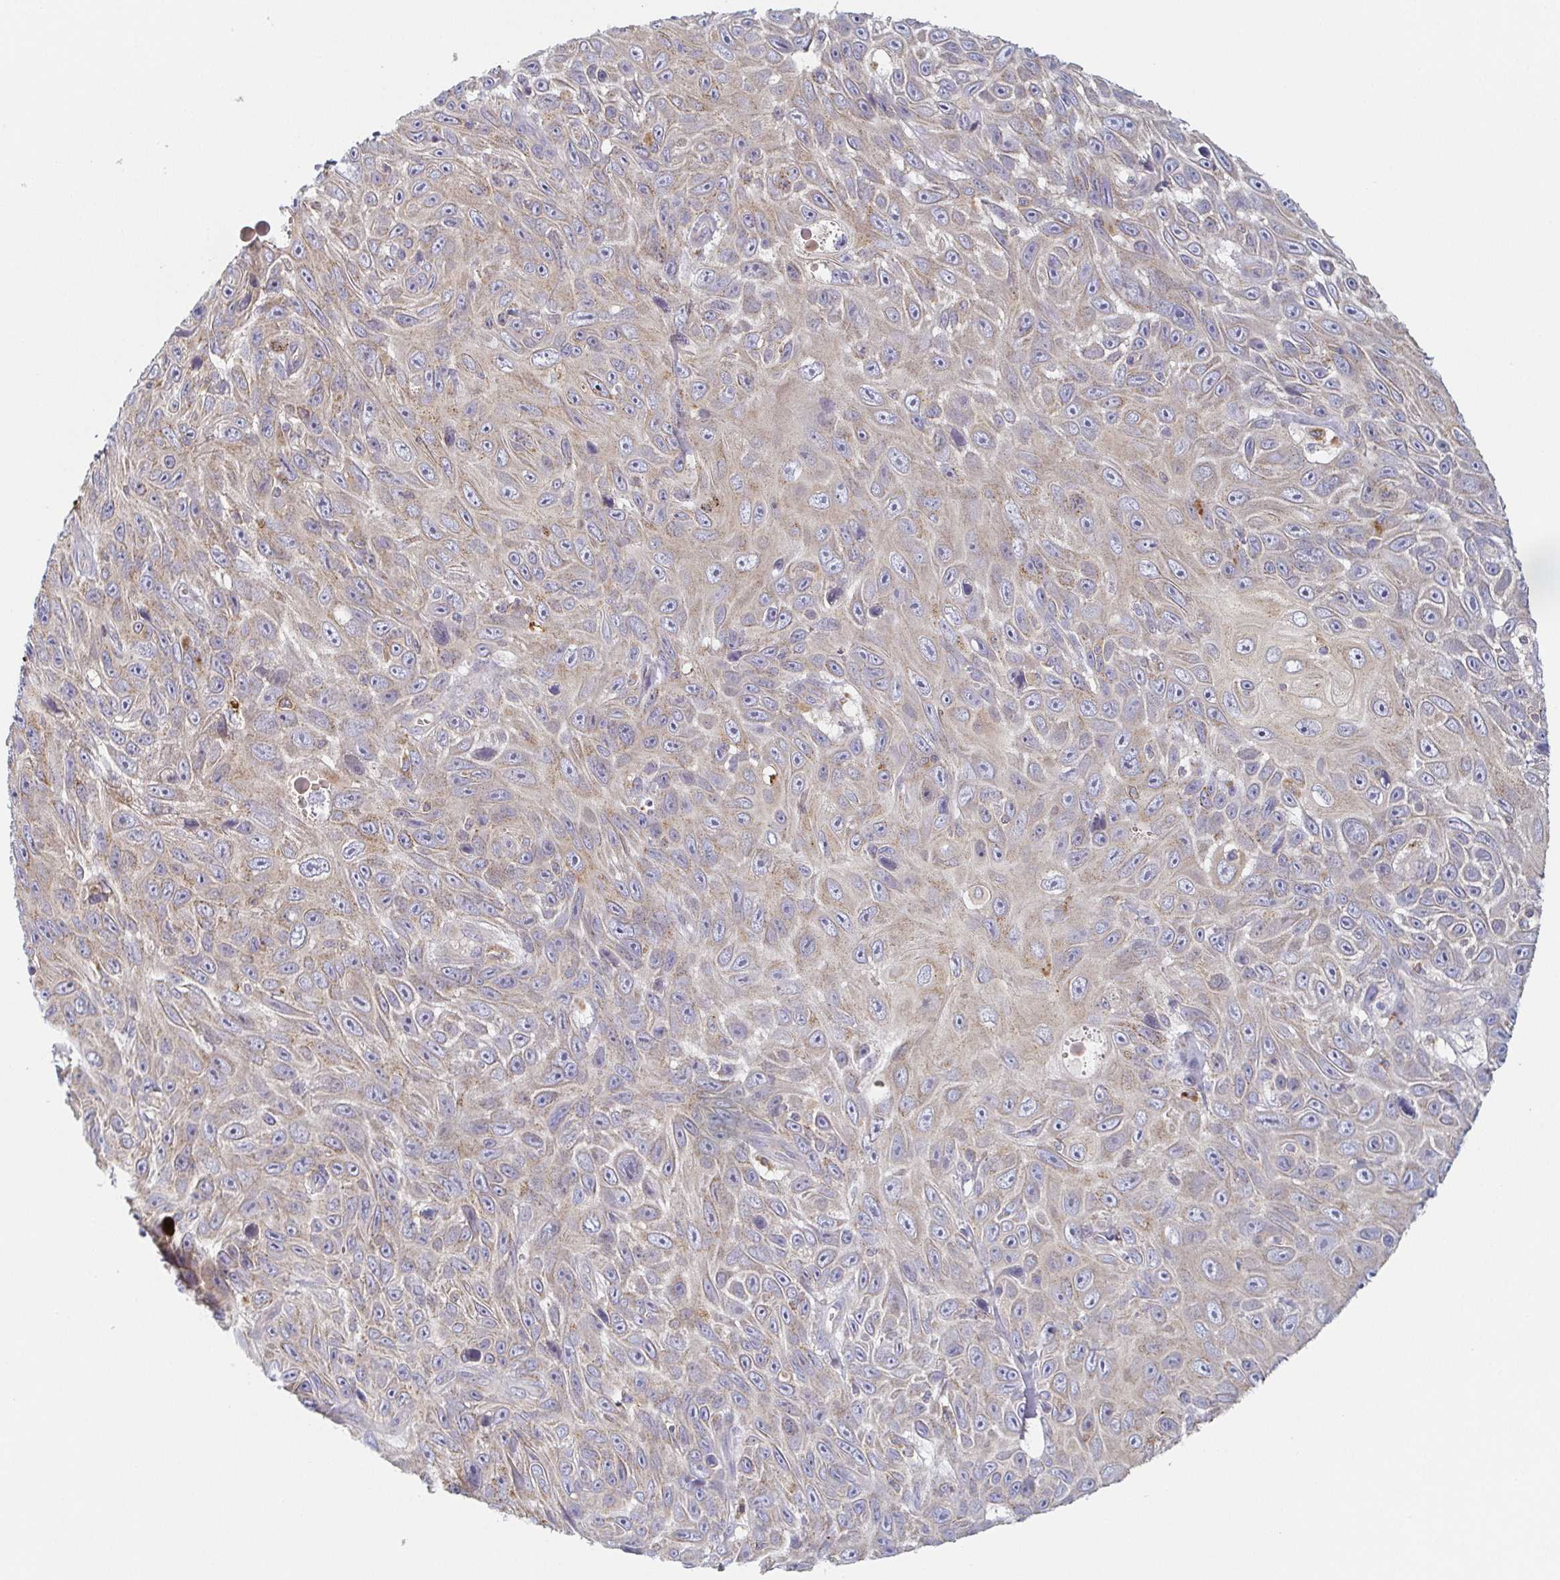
{"staining": {"intensity": "weak", "quantity": "25%-75%", "location": "cytoplasmic/membranous"}, "tissue": "skin cancer", "cell_type": "Tumor cells", "image_type": "cancer", "snomed": [{"axis": "morphology", "description": "Squamous cell carcinoma, NOS"}, {"axis": "topography", "description": "Skin"}], "caption": "Skin squamous cell carcinoma stained with DAB immunohistochemistry exhibits low levels of weak cytoplasmic/membranous expression in approximately 25%-75% of tumor cells.", "gene": "TUFT1", "patient": {"sex": "male", "age": 82}}